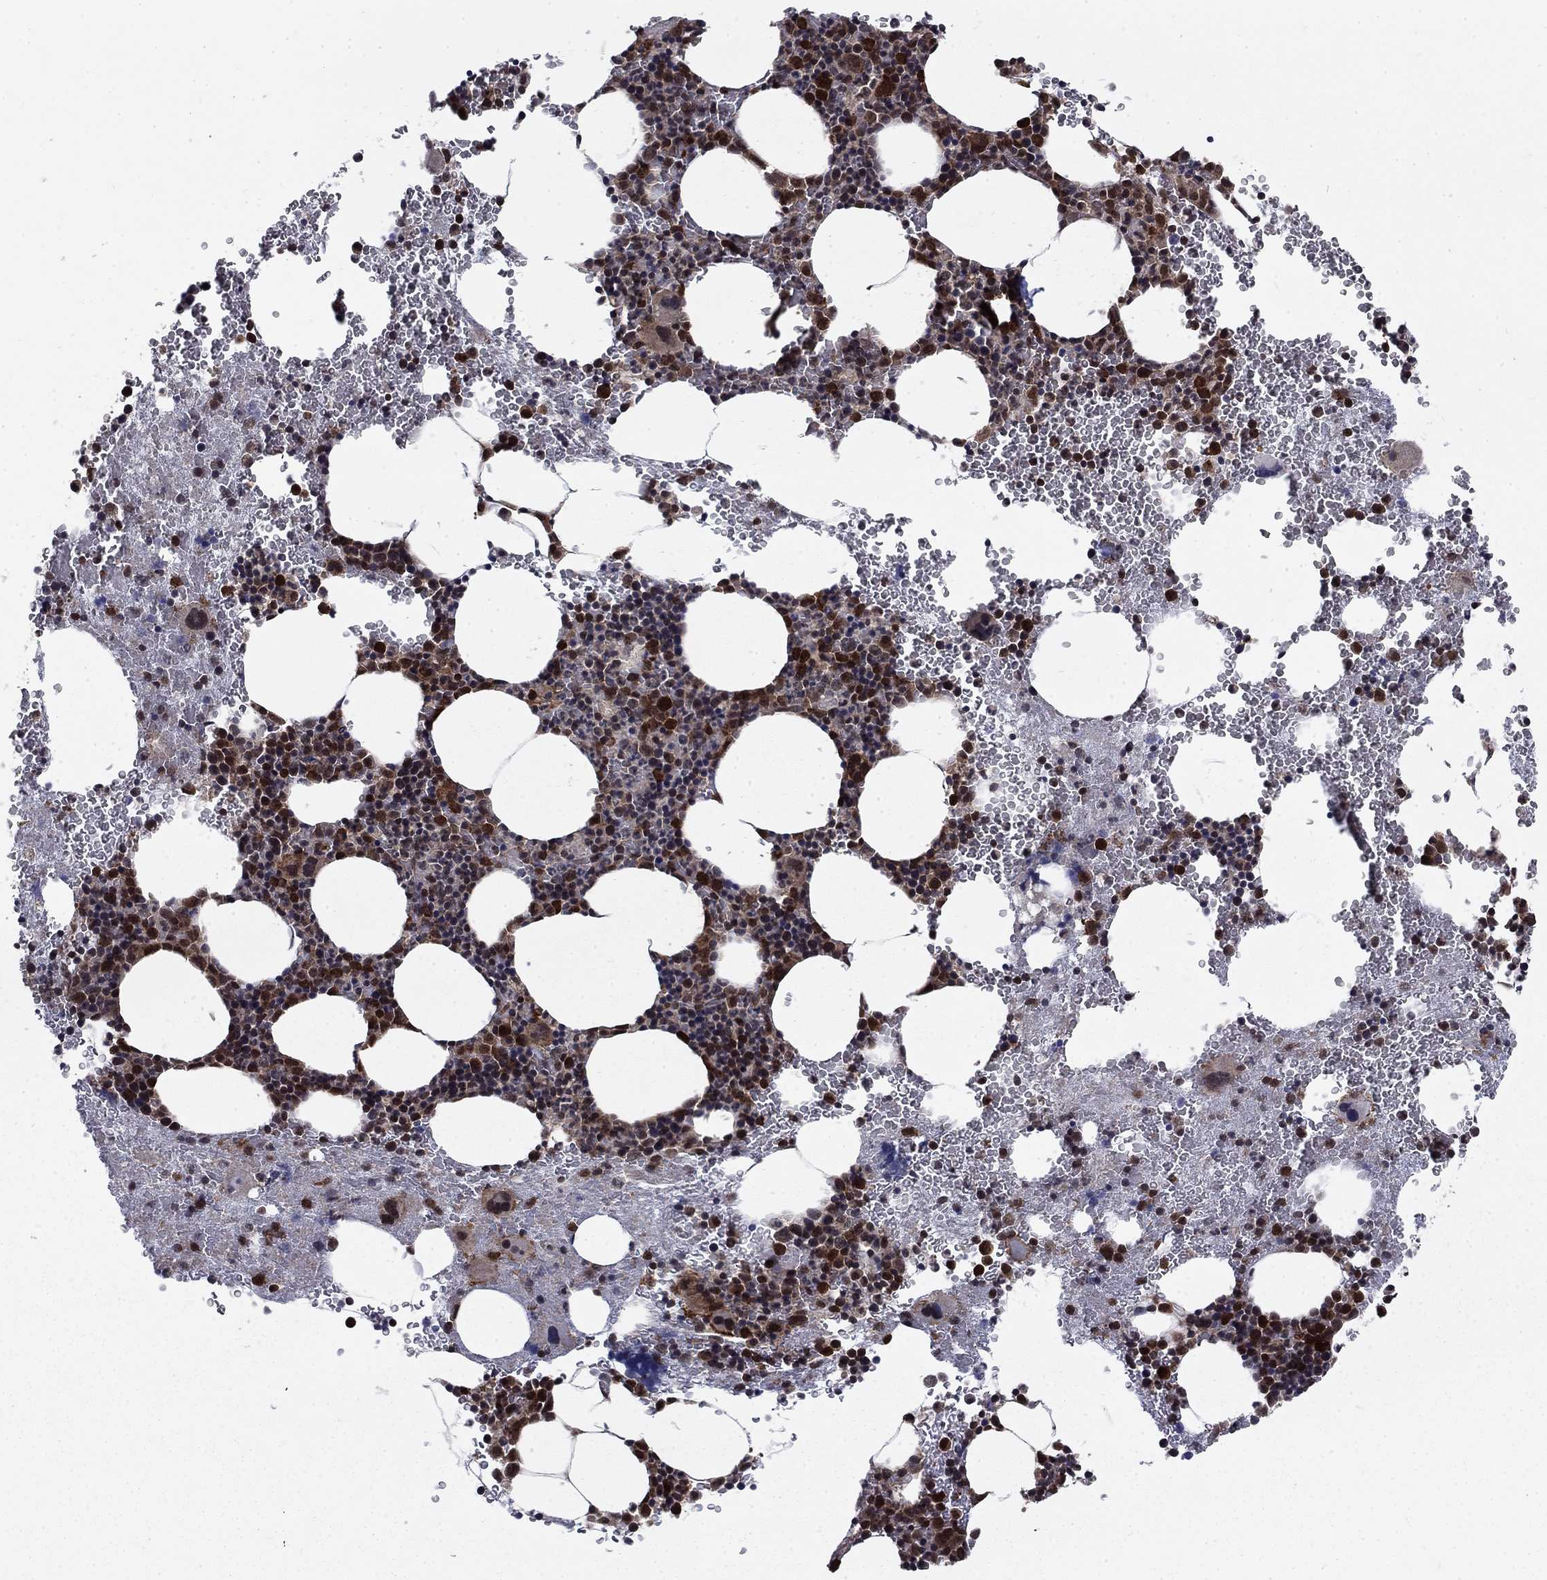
{"staining": {"intensity": "strong", "quantity": "25%-75%", "location": "nuclear"}, "tissue": "bone marrow", "cell_type": "Hematopoietic cells", "image_type": "normal", "snomed": [{"axis": "morphology", "description": "Normal tissue, NOS"}, {"axis": "topography", "description": "Bone marrow"}], "caption": "Bone marrow stained with immunohistochemistry shows strong nuclear staining in approximately 25%-75% of hematopoietic cells.", "gene": "DNAJA1", "patient": {"sex": "male", "age": 50}}